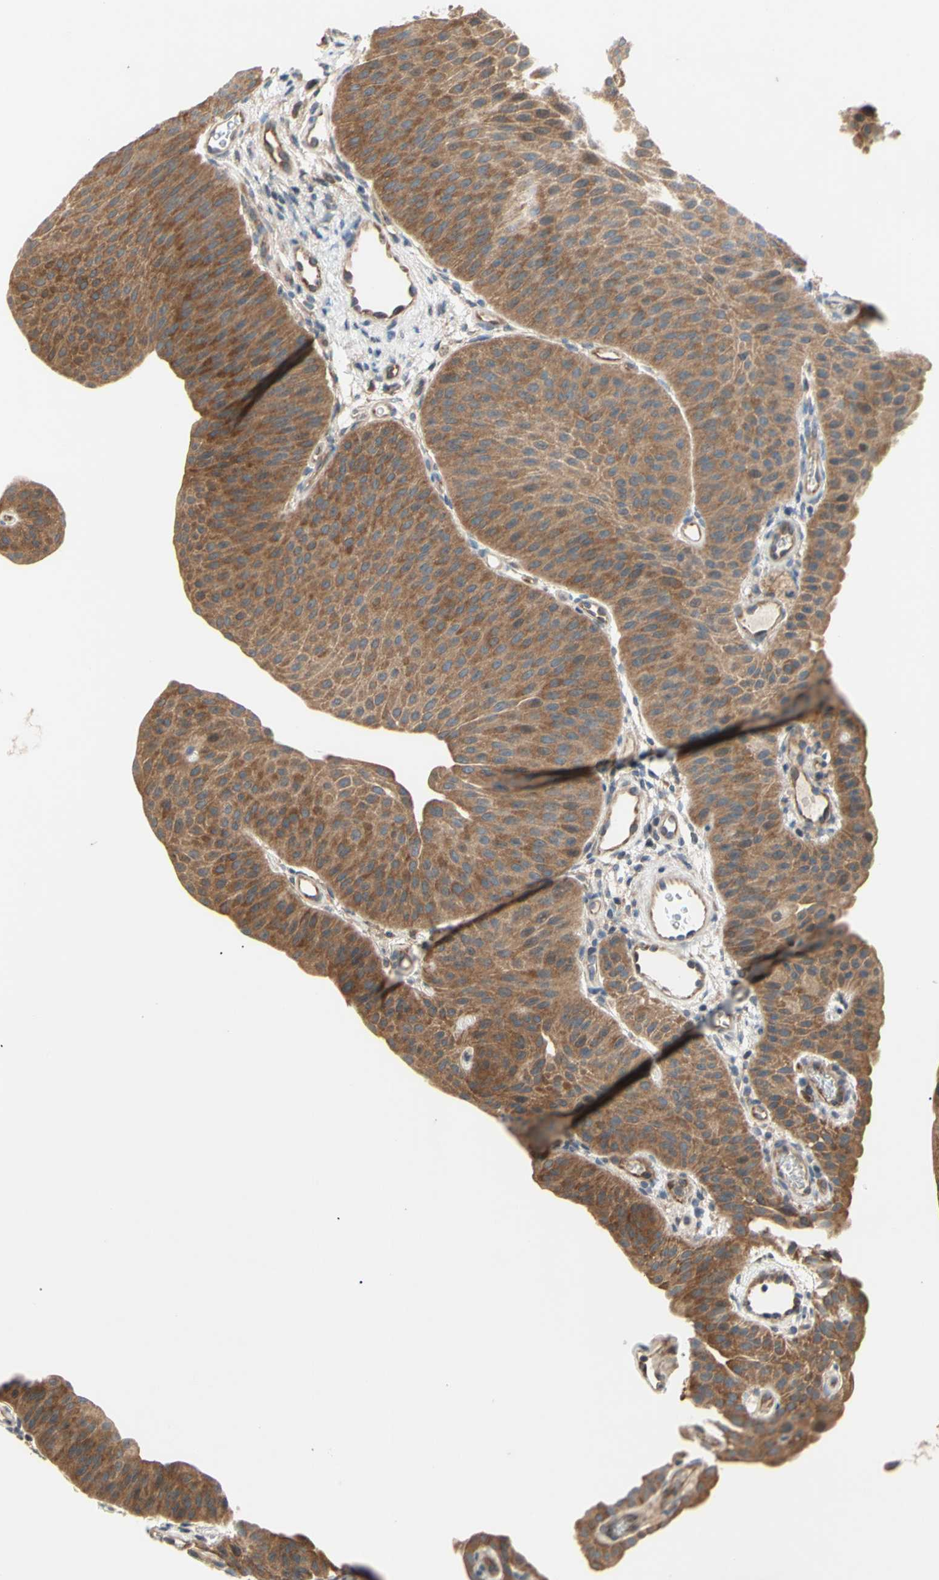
{"staining": {"intensity": "moderate", "quantity": ">75%", "location": "cytoplasmic/membranous"}, "tissue": "urothelial cancer", "cell_type": "Tumor cells", "image_type": "cancer", "snomed": [{"axis": "morphology", "description": "Urothelial carcinoma, Low grade"}, {"axis": "topography", "description": "Urinary bladder"}], "caption": "The photomicrograph exhibits staining of urothelial cancer, revealing moderate cytoplasmic/membranous protein expression (brown color) within tumor cells. (Stains: DAB (3,3'-diaminobenzidine) in brown, nuclei in blue, Microscopy: brightfield microscopy at high magnification).", "gene": "DYNLRB1", "patient": {"sex": "female", "age": 60}}